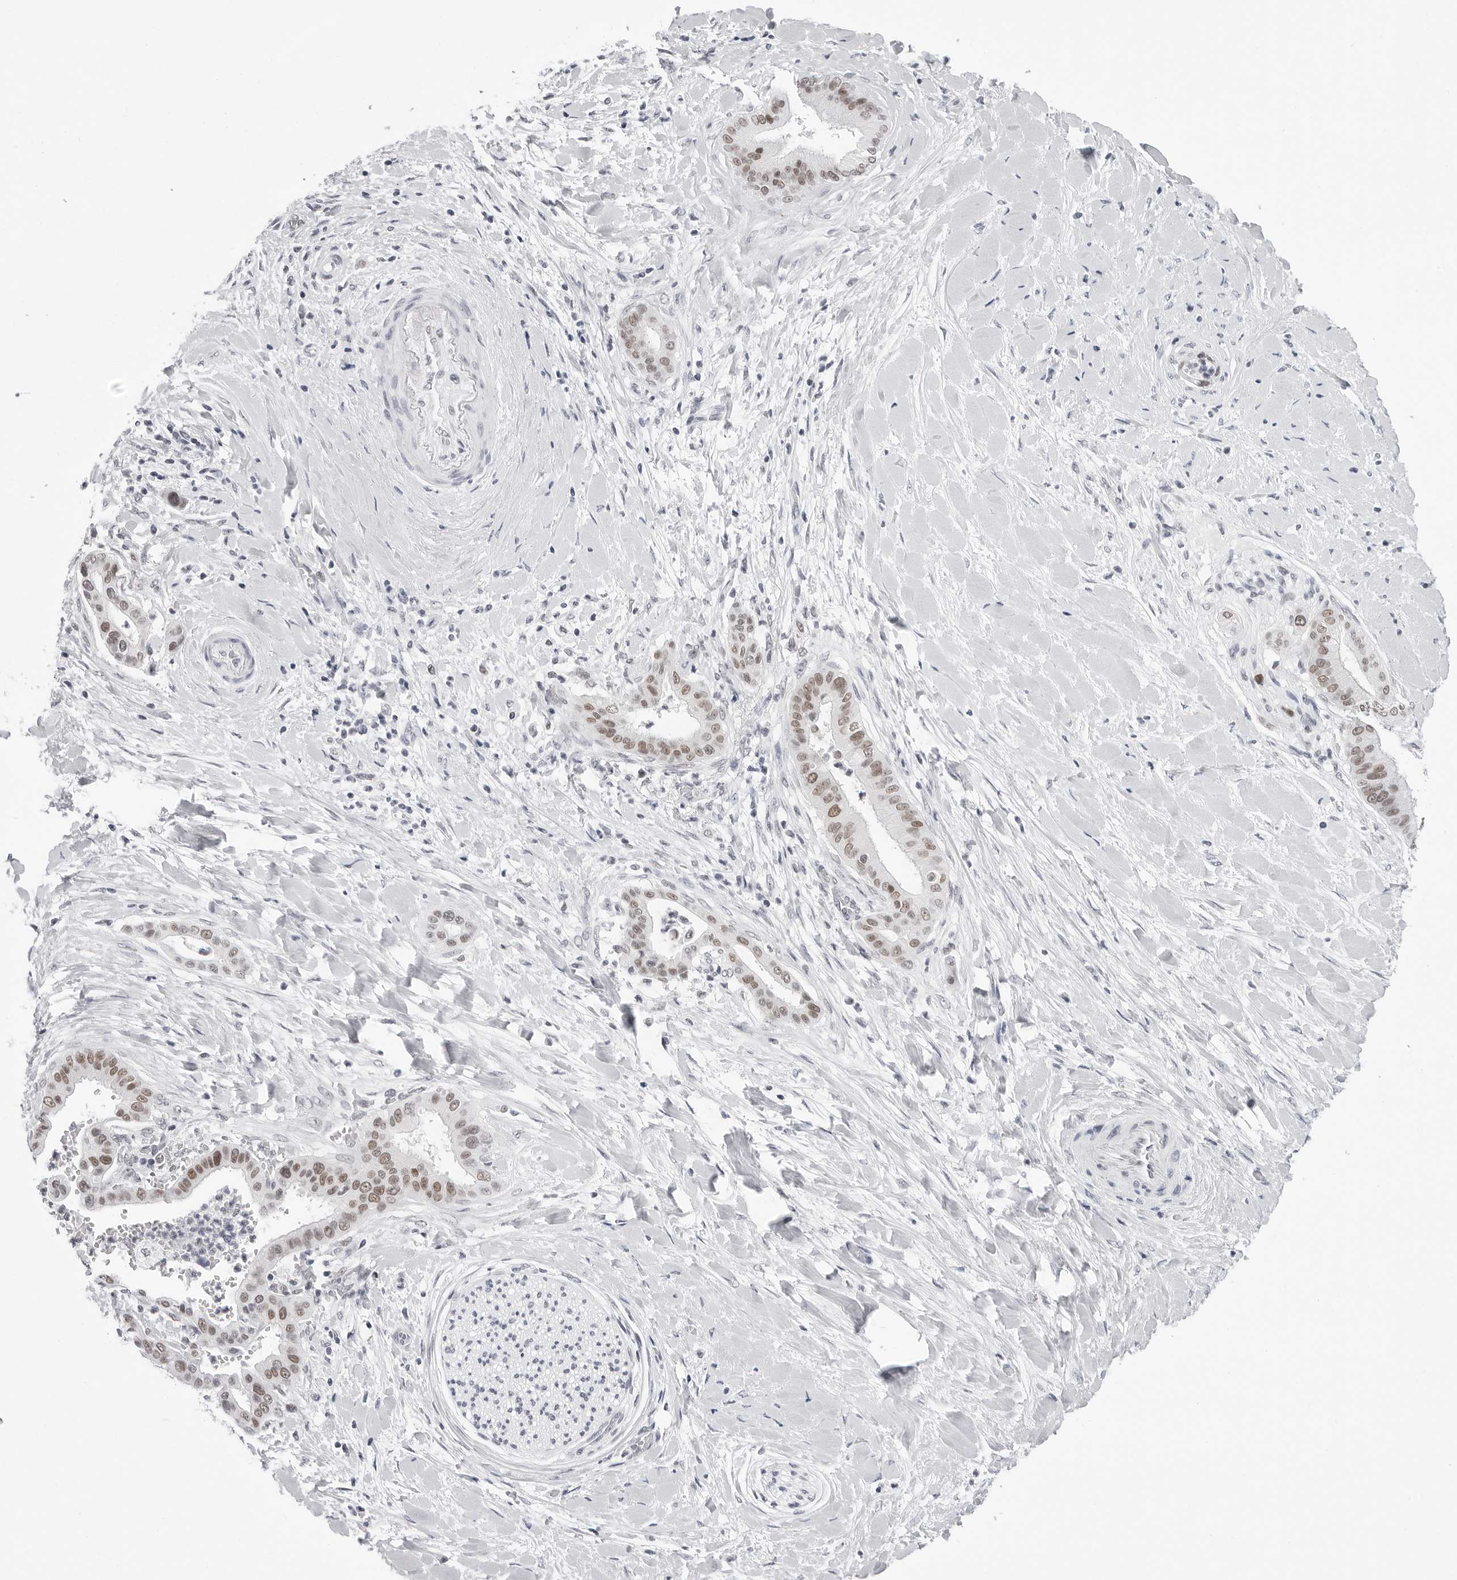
{"staining": {"intensity": "moderate", "quantity": ">75%", "location": "nuclear"}, "tissue": "liver cancer", "cell_type": "Tumor cells", "image_type": "cancer", "snomed": [{"axis": "morphology", "description": "Cholangiocarcinoma"}, {"axis": "topography", "description": "Liver"}], "caption": "Moderate nuclear protein positivity is identified in approximately >75% of tumor cells in liver cancer (cholangiocarcinoma). (DAB (3,3'-diaminobenzidine) IHC with brightfield microscopy, high magnification).", "gene": "SF3B4", "patient": {"sex": "female", "age": 54}}